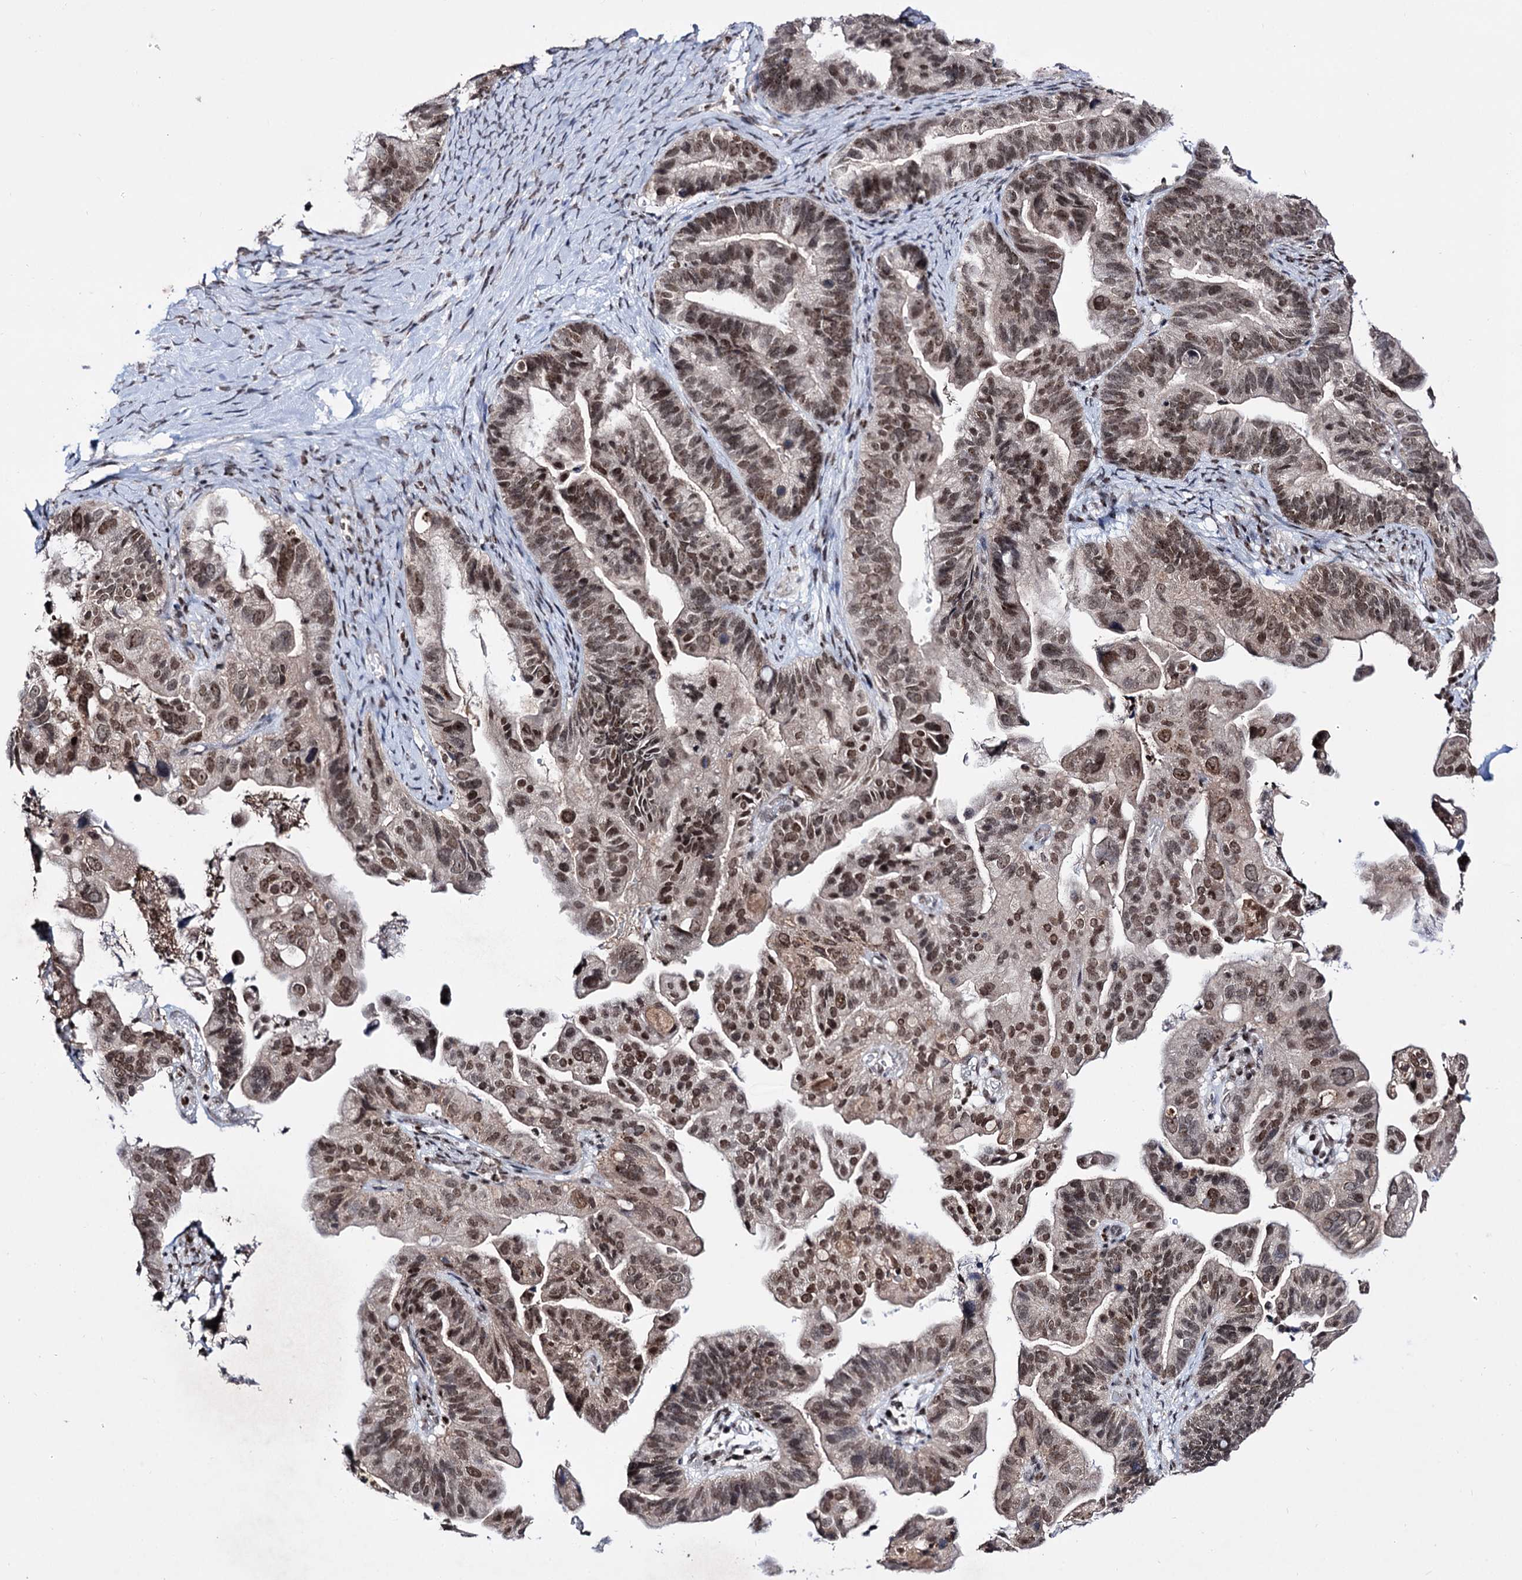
{"staining": {"intensity": "moderate", "quantity": ">75%", "location": "nuclear"}, "tissue": "ovarian cancer", "cell_type": "Tumor cells", "image_type": "cancer", "snomed": [{"axis": "morphology", "description": "Cystadenocarcinoma, serous, NOS"}, {"axis": "topography", "description": "Ovary"}], "caption": "Immunohistochemistry (IHC) of human serous cystadenocarcinoma (ovarian) exhibits medium levels of moderate nuclear staining in approximately >75% of tumor cells.", "gene": "SMCHD1", "patient": {"sex": "female", "age": 56}}